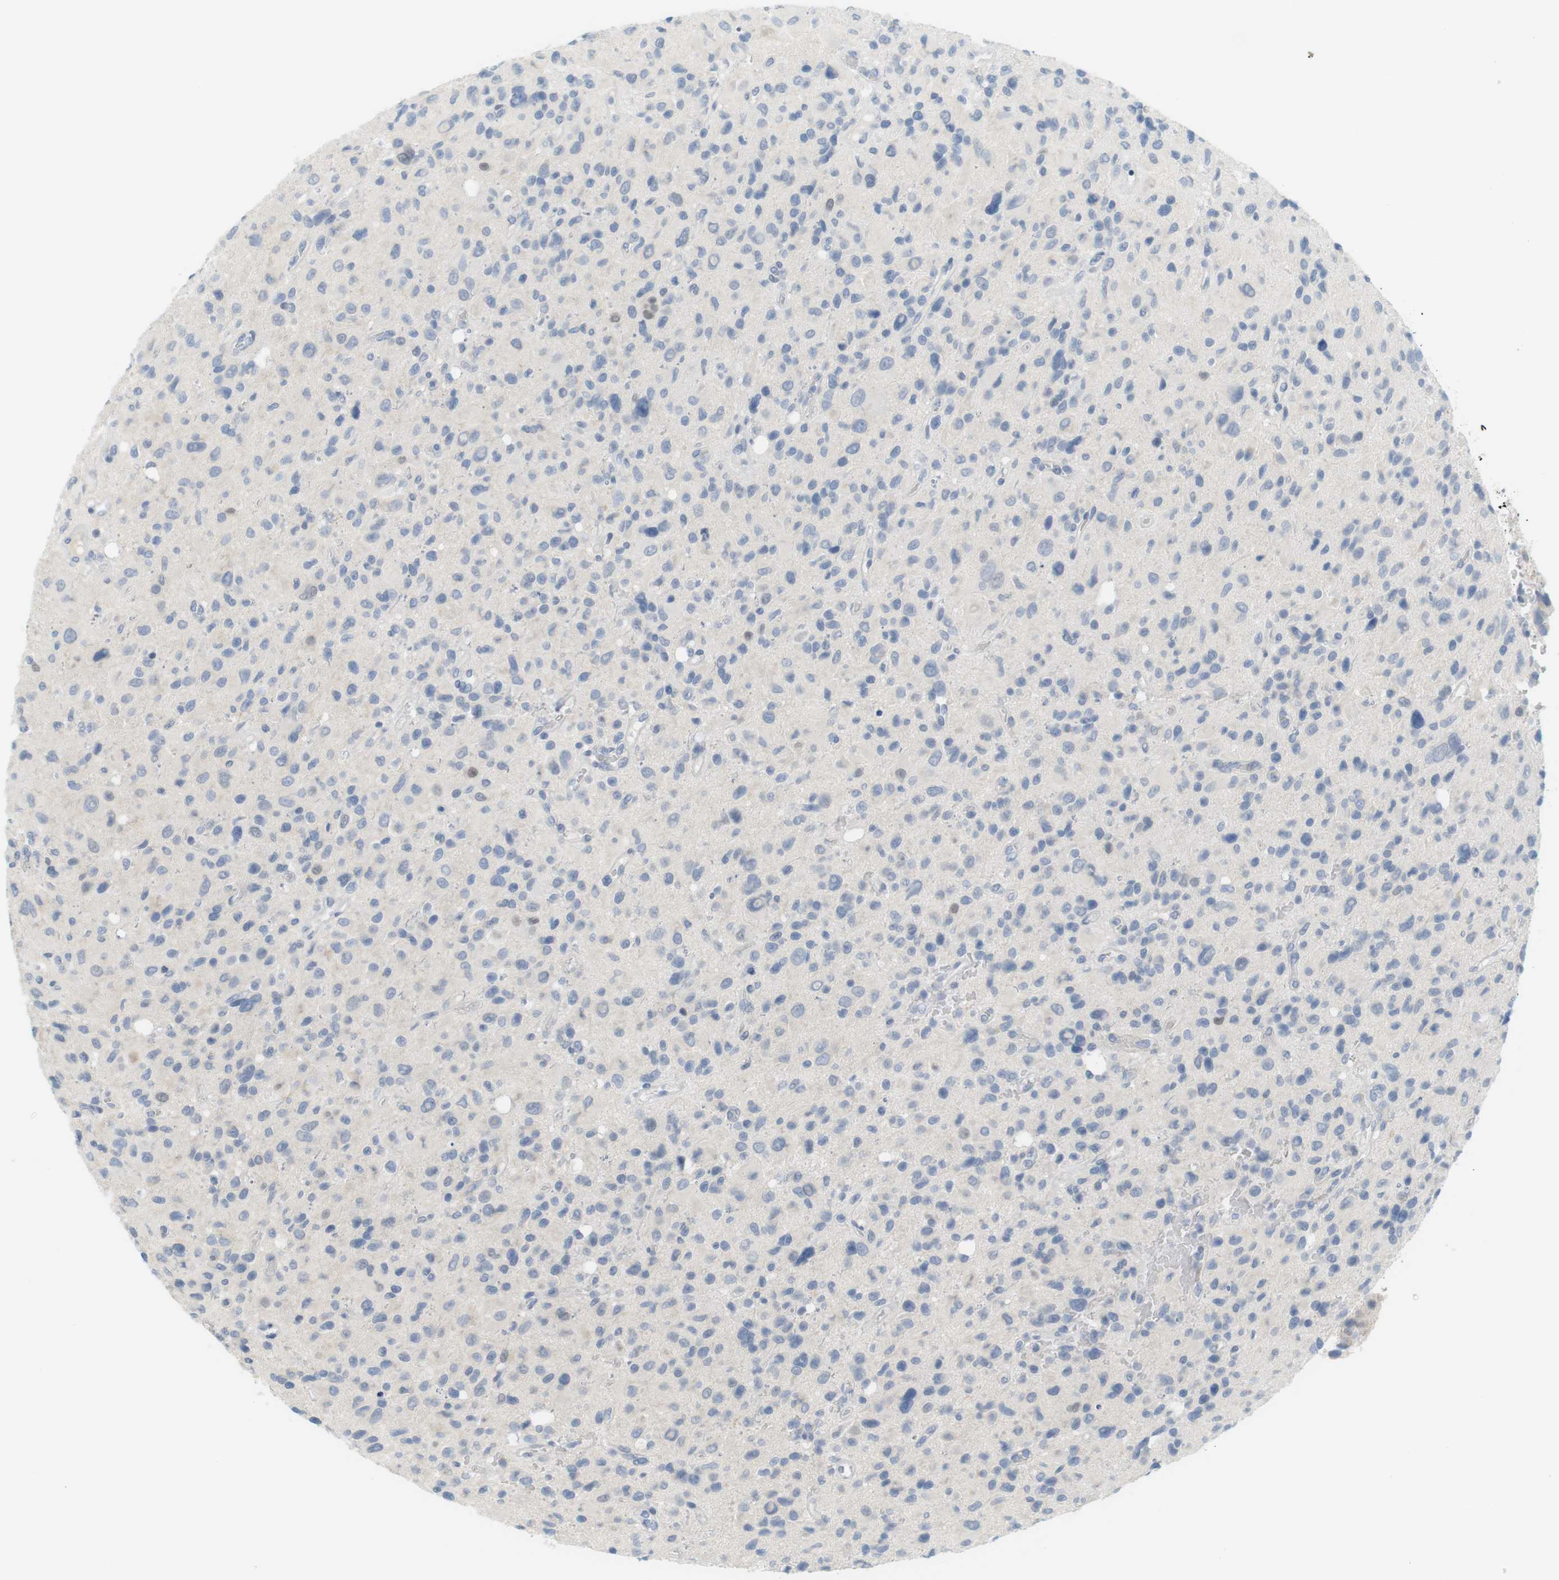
{"staining": {"intensity": "negative", "quantity": "none", "location": "none"}, "tissue": "glioma", "cell_type": "Tumor cells", "image_type": "cancer", "snomed": [{"axis": "morphology", "description": "Glioma, malignant, High grade"}, {"axis": "topography", "description": "Brain"}], "caption": "High-grade glioma (malignant) was stained to show a protein in brown. There is no significant expression in tumor cells.", "gene": "CREB3L2", "patient": {"sex": "male", "age": 48}}